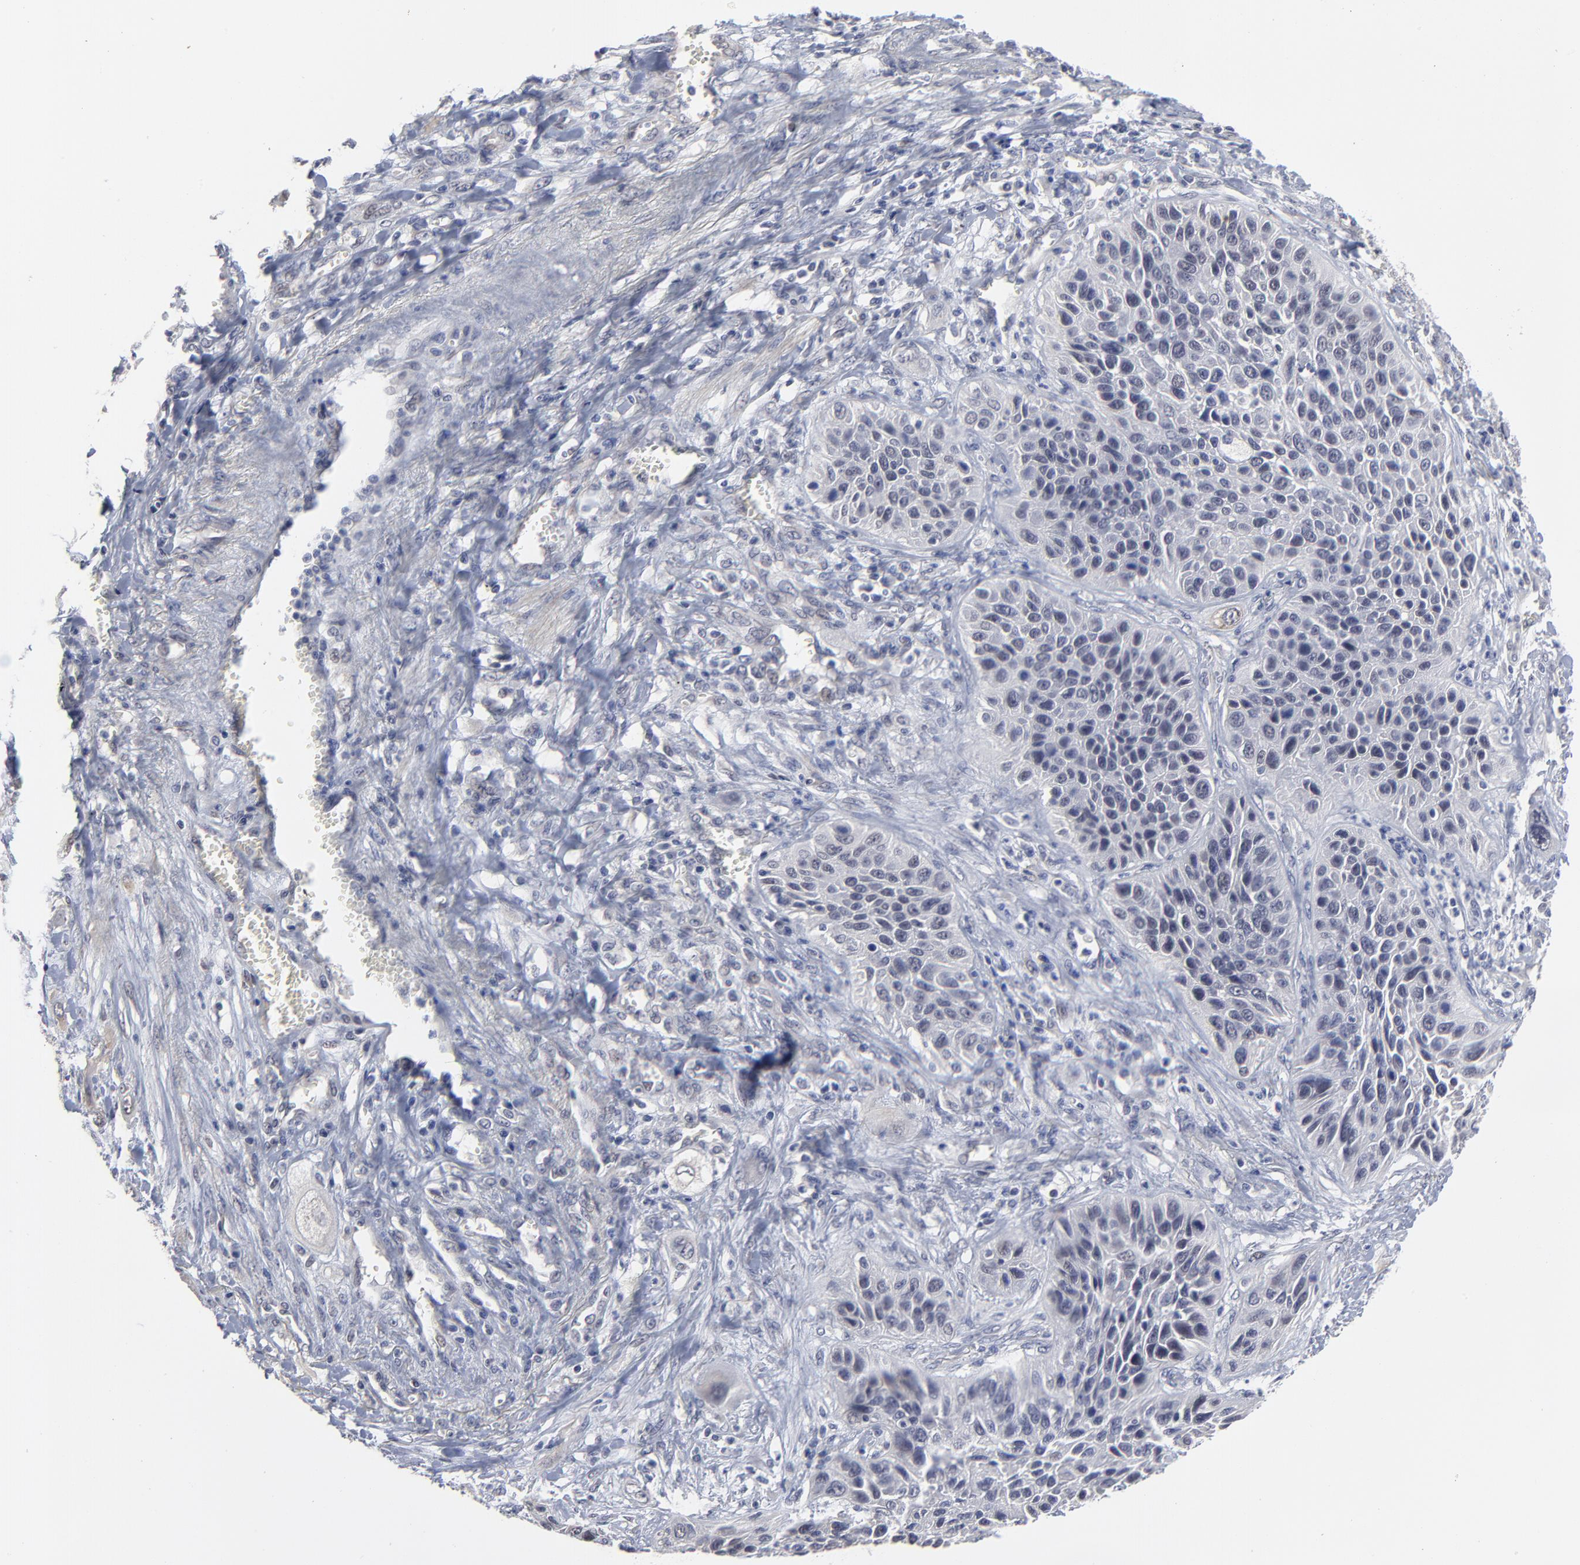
{"staining": {"intensity": "negative", "quantity": "none", "location": "none"}, "tissue": "lung cancer", "cell_type": "Tumor cells", "image_type": "cancer", "snomed": [{"axis": "morphology", "description": "Squamous cell carcinoma, NOS"}, {"axis": "topography", "description": "Lung"}], "caption": "Tumor cells show no significant expression in lung squamous cell carcinoma. (DAB immunohistochemistry visualized using brightfield microscopy, high magnification).", "gene": "MAGEA10", "patient": {"sex": "female", "age": 76}}